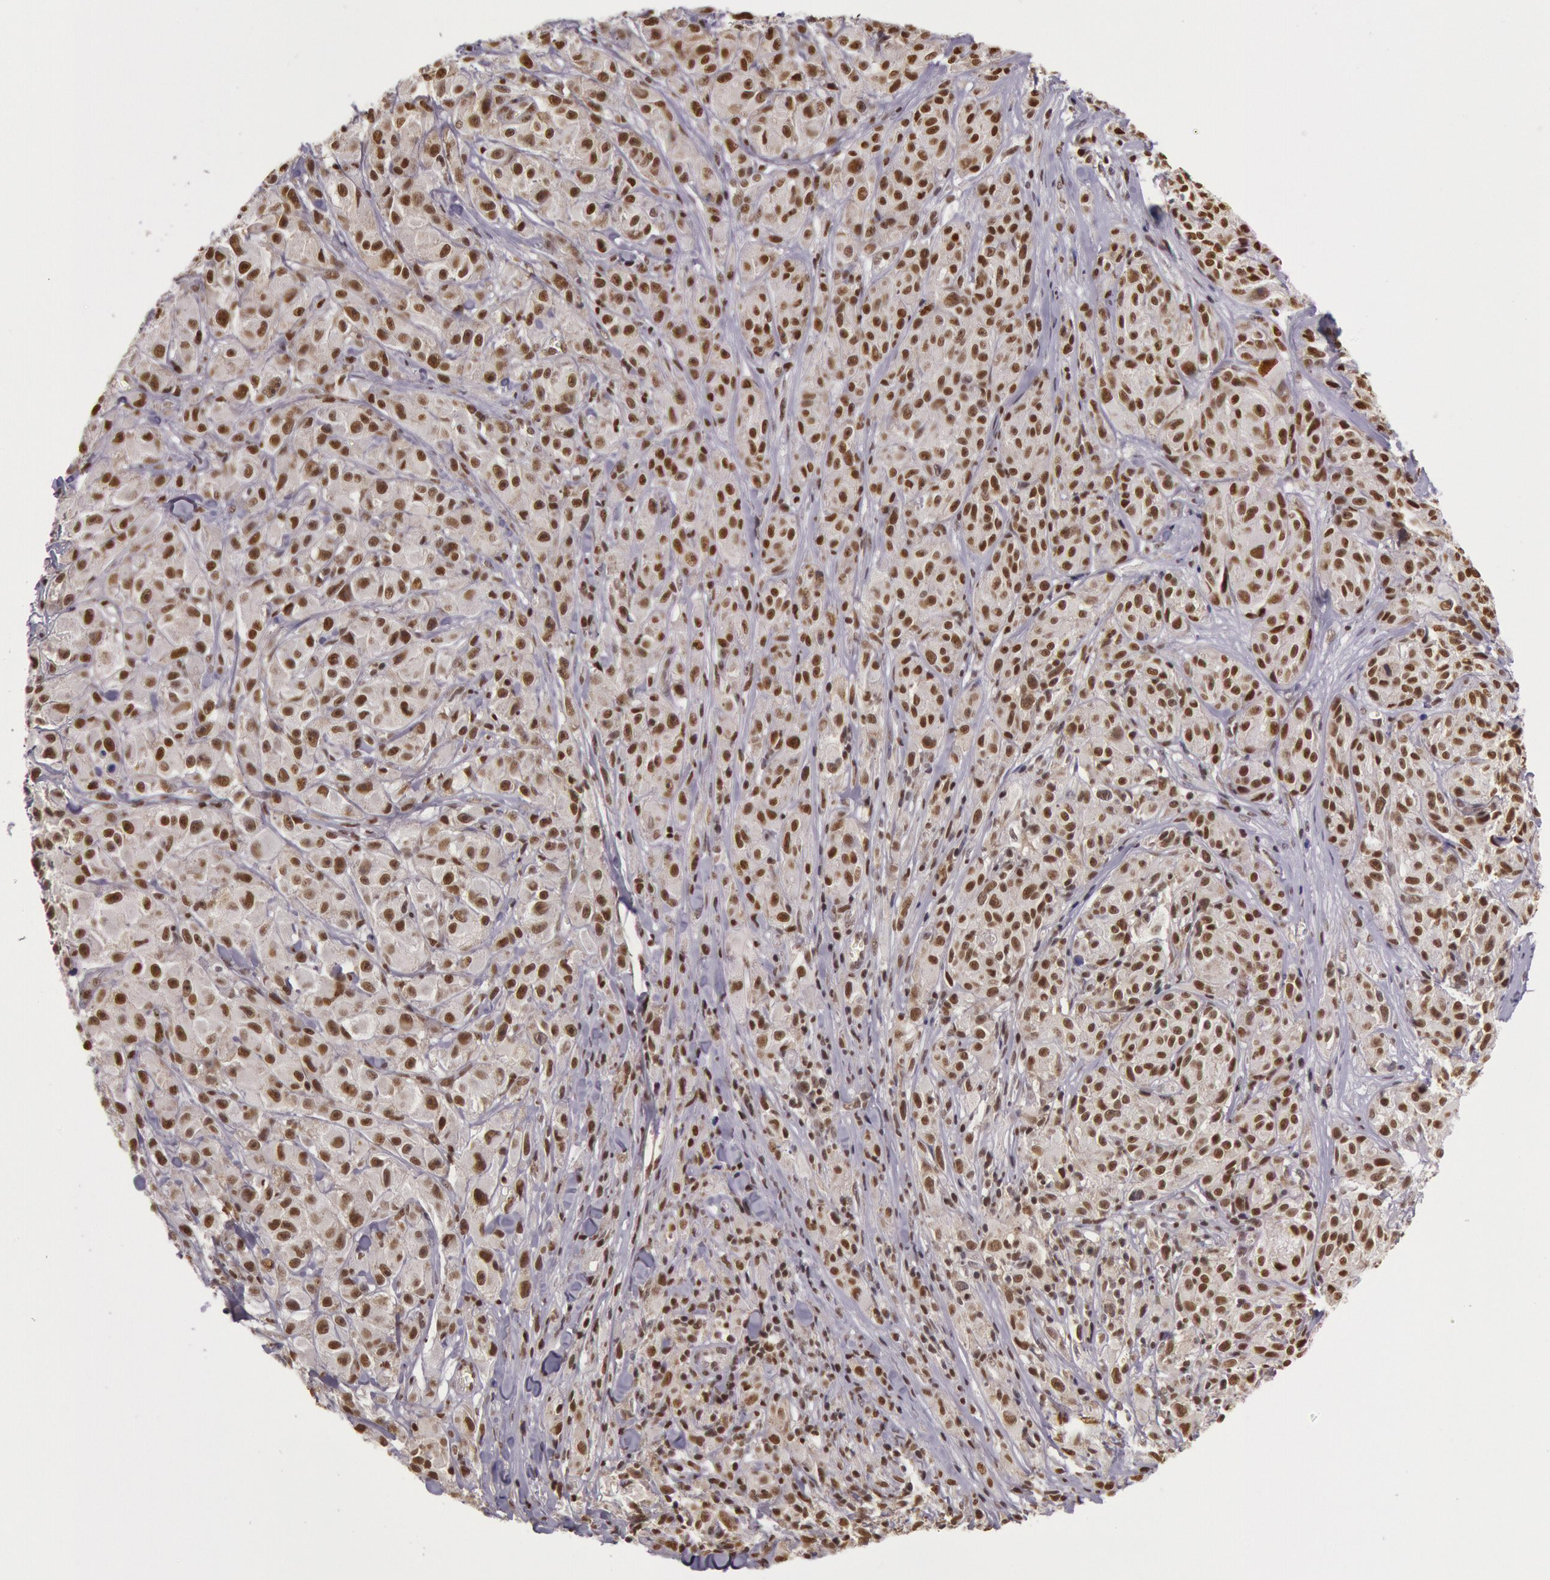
{"staining": {"intensity": "strong", "quantity": ">75%", "location": "nuclear"}, "tissue": "melanoma", "cell_type": "Tumor cells", "image_type": "cancer", "snomed": [{"axis": "morphology", "description": "Malignant melanoma, NOS"}, {"axis": "topography", "description": "Skin"}], "caption": "Malignant melanoma stained with a brown dye demonstrates strong nuclear positive expression in about >75% of tumor cells.", "gene": "ESS2", "patient": {"sex": "male", "age": 56}}